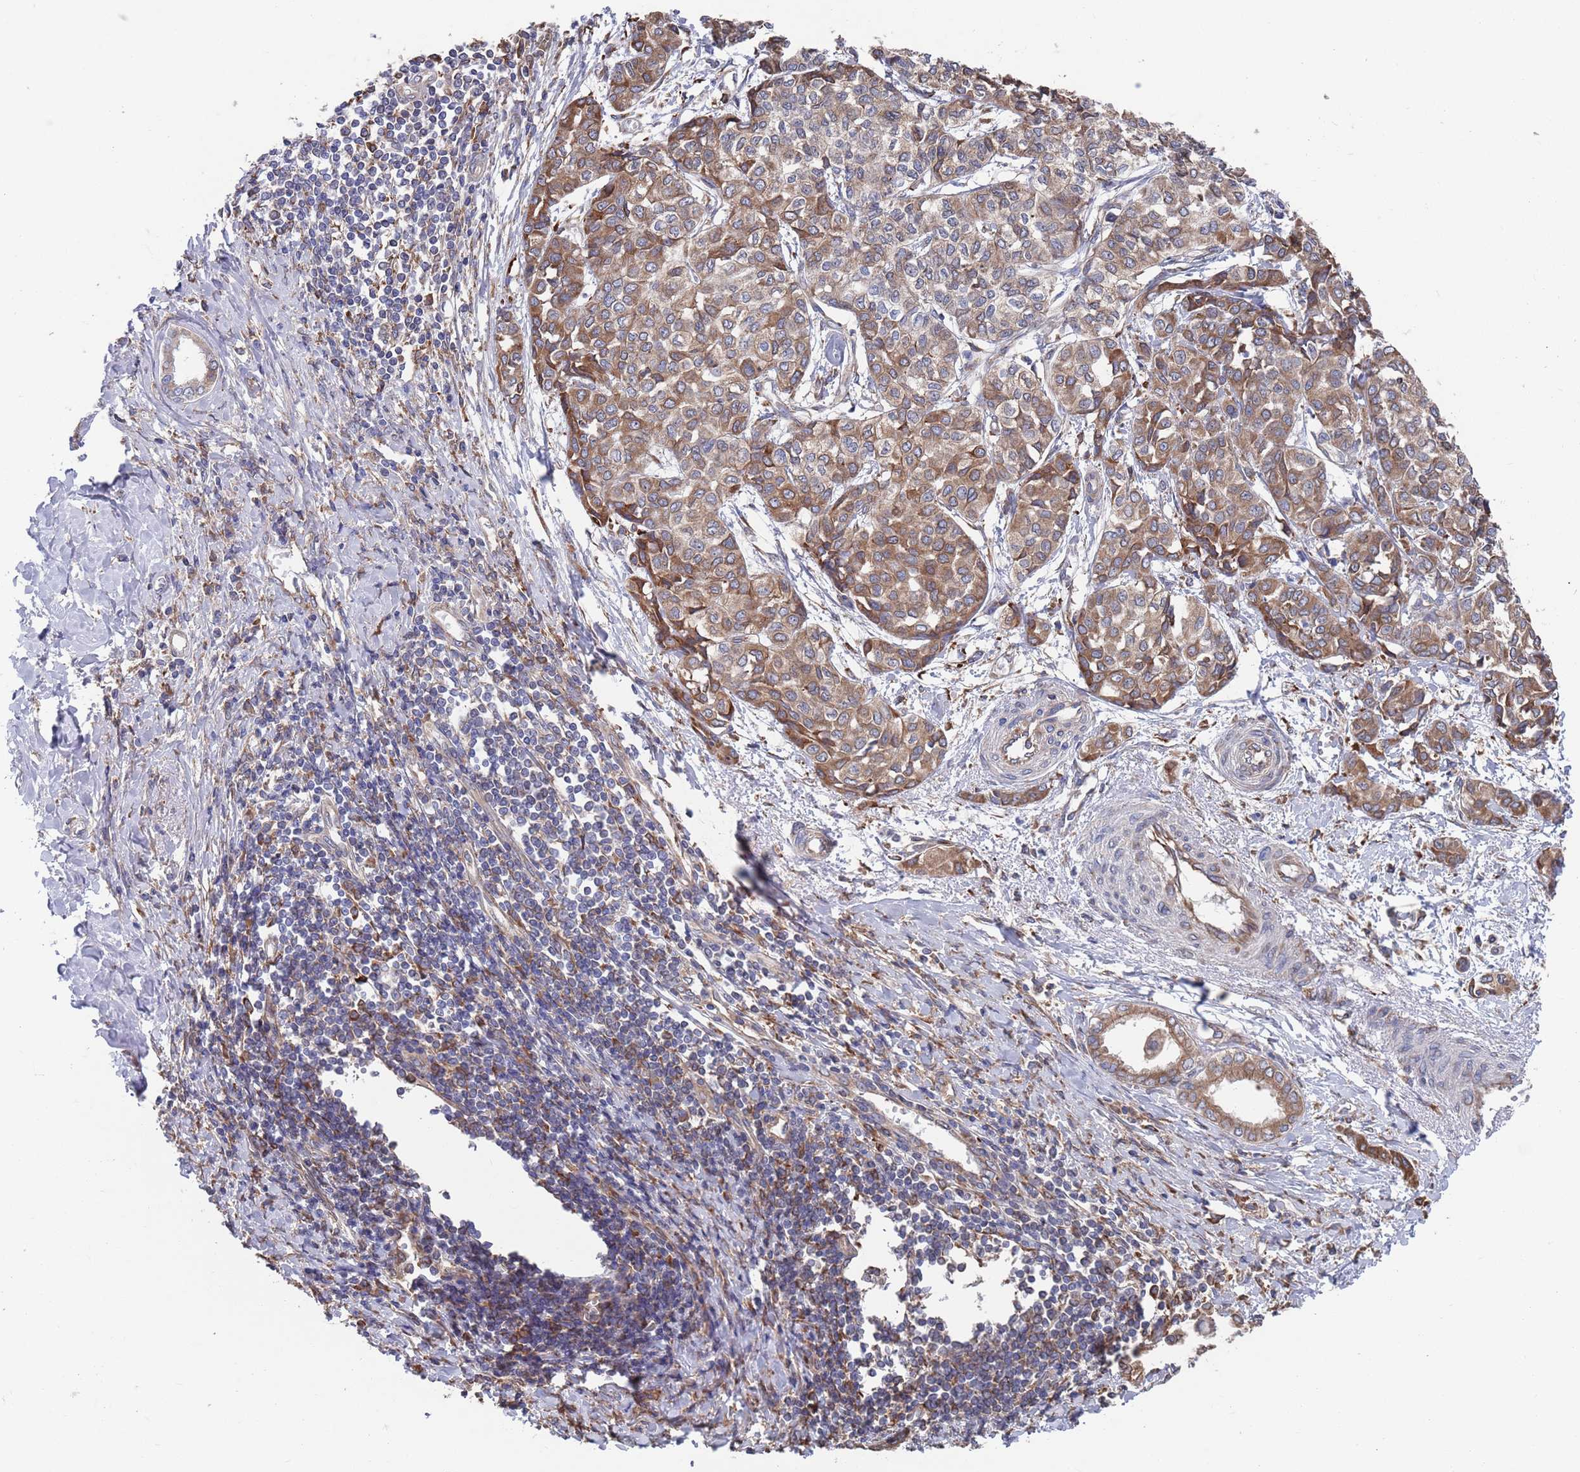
{"staining": {"intensity": "moderate", "quantity": ">75%", "location": "cytoplasmic/membranous"}, "tissue": "liver cancer", "cell_type": "Tumor cells", "image_type": "cancer", "snomed": [{"axis": "morphology", "description": "Cholangiocarcinoma"}, {"axis": "topography", "description": "Liver"}], "caption": "Immunohistochemistry image of neoplastic tissue: human cholangiocarcinoma (liver) stained using immunohistochemistry reveals medium levels of moderate protein expression localized specifically in the cytoplasmic/membranous of tumor cells, appearing as a cytoplasmic/membranous brown color.", "gene": "GID8", "patient": {"sex": "female", "age": 77}}